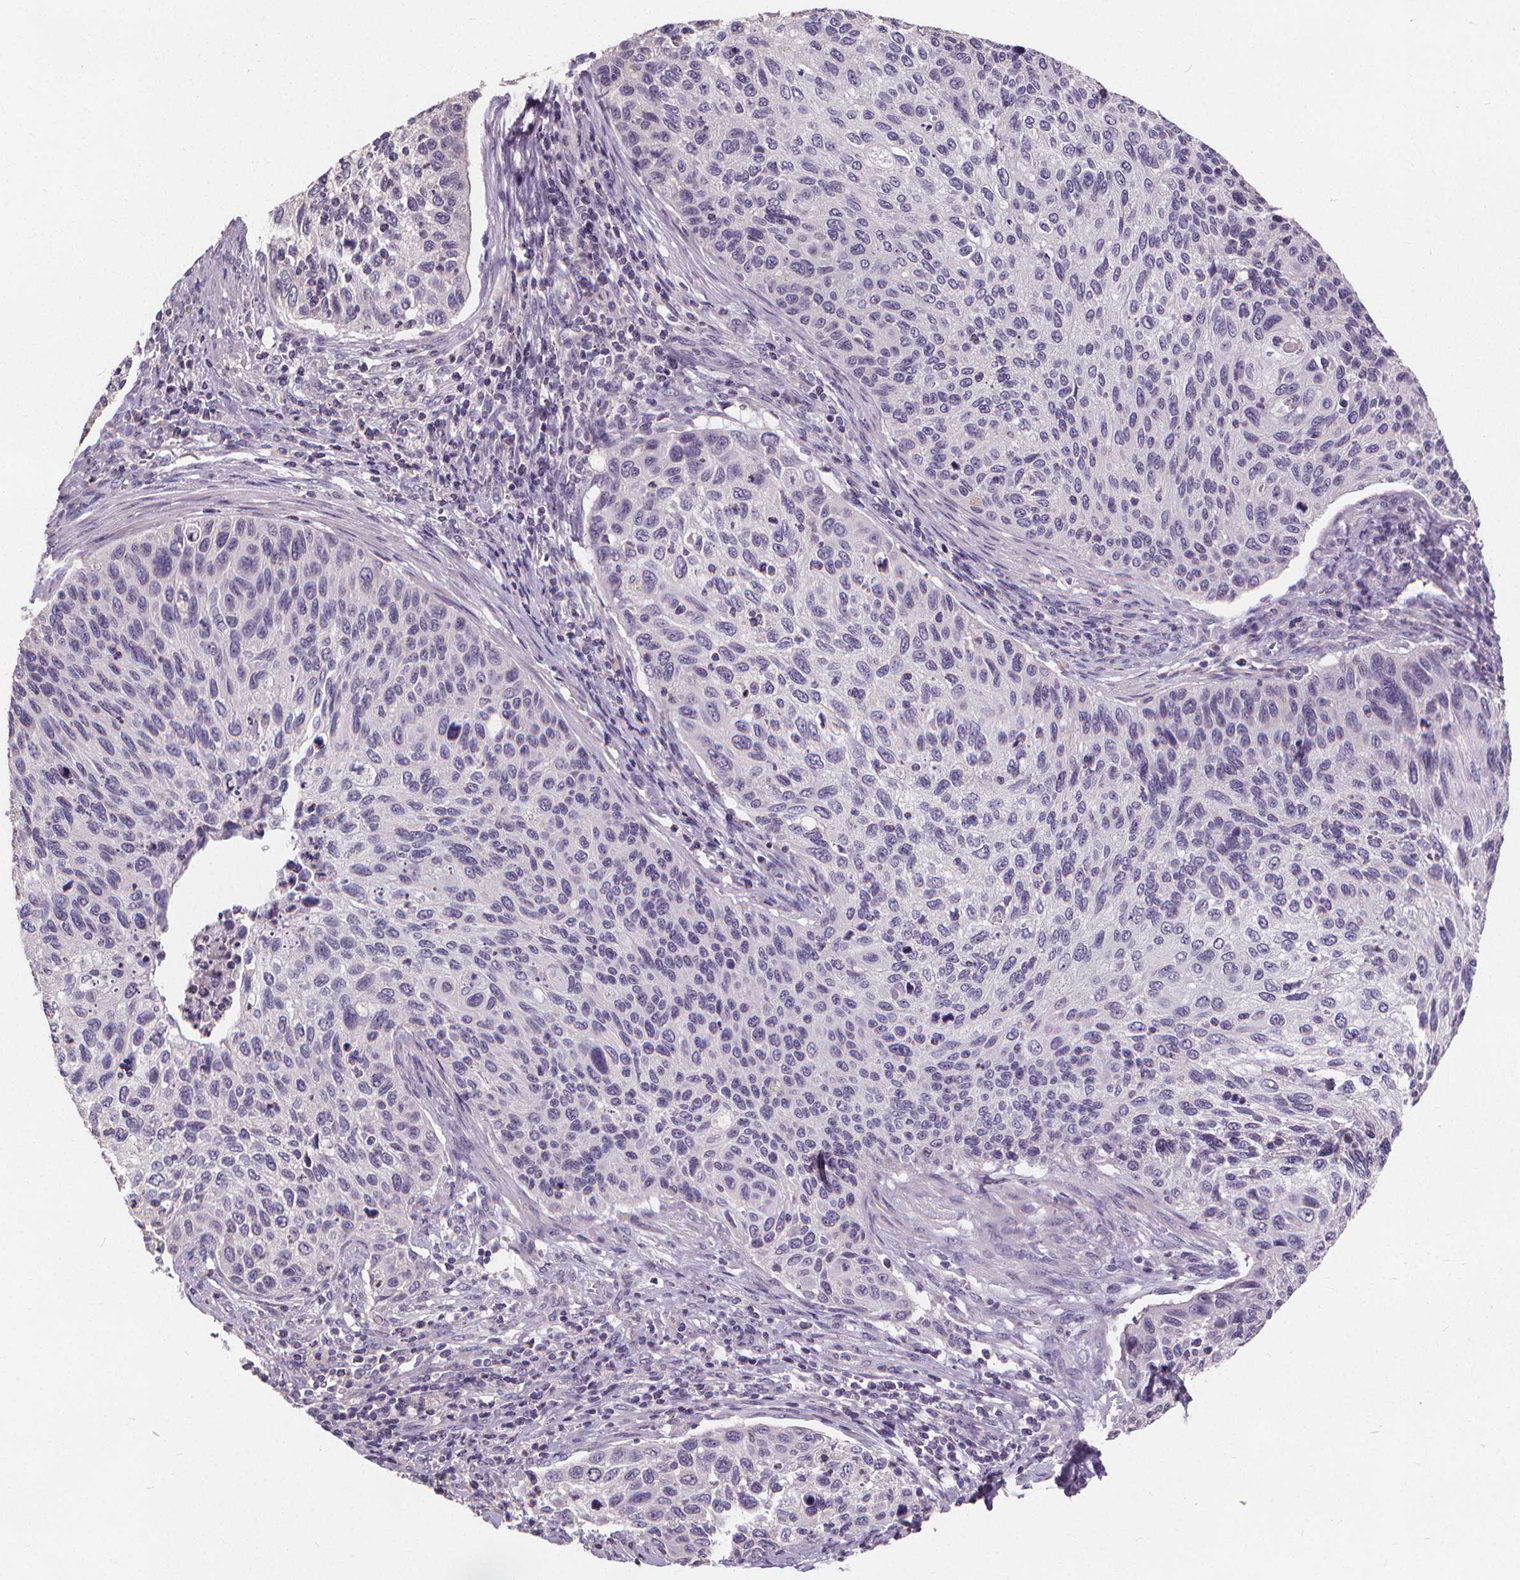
{"staining": {"intensity": "negative", "quantity": "none", "location": "none"}, "tissue": "cervical cancer", "cell_type": "Tumor cells", "image_type": "cancer", "snomed": [{"axis": "morphology", "description": "Squamous cell carcinoma, NOS"}, {"axis": "topography", "description": "Cervix"}], "caption": "Immunohistochemical staining of human squamous cell carcinoma (cervical) reveals no significant positivity in tumor cells.", "gene": "ATP6V1D", "patient": {"sex": "female", "age": 70}}